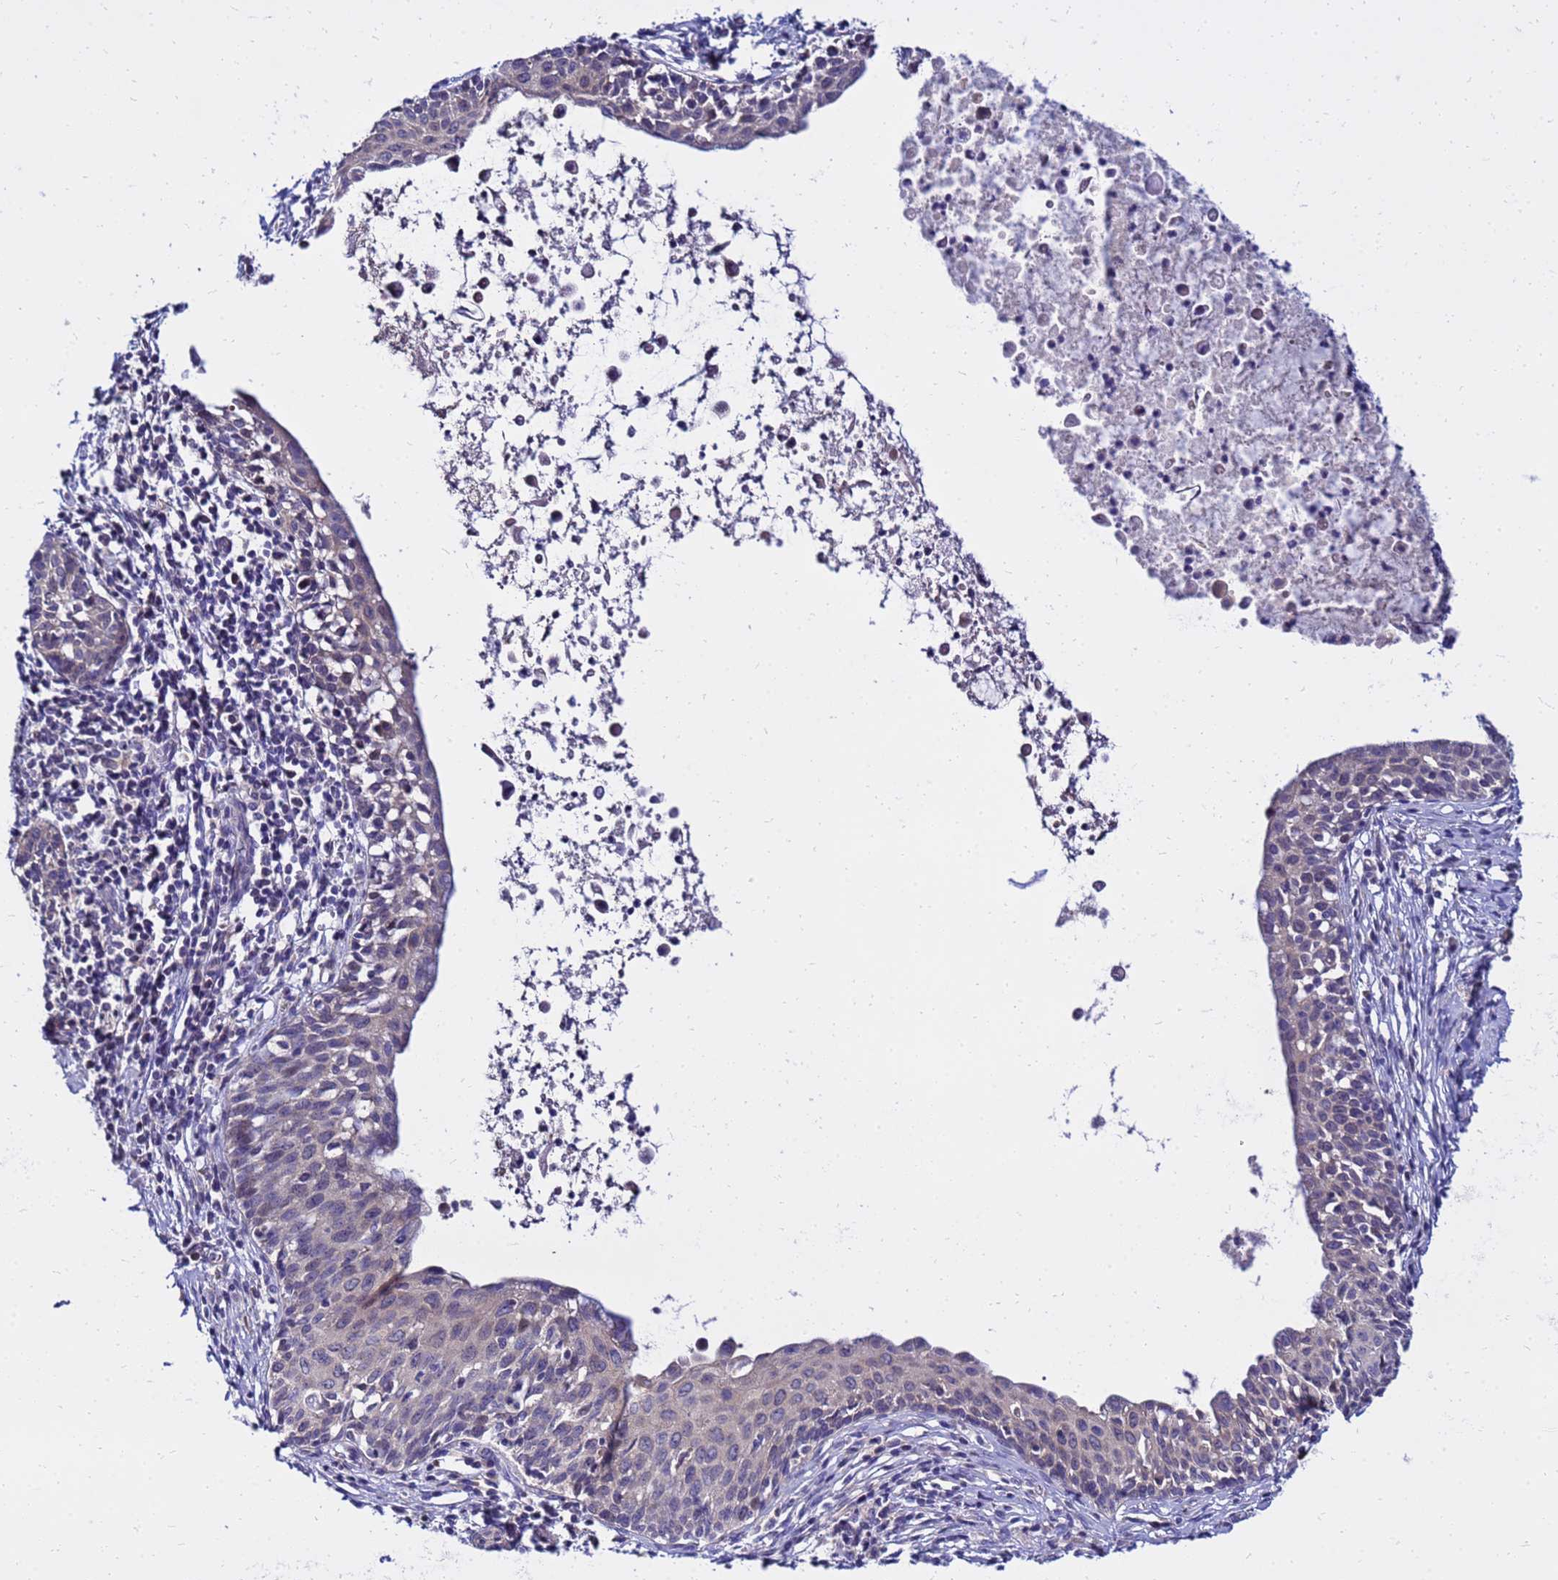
{"staining": {"intensity": "weak", "quantity": "<25%", "location": "cytoplasmic/membranous"}, "tissue": "cervical cancer", "cell_type": "Tumor cells", "image_type": "cancer", "snomed": [{"axis": "morphology", "description": "Squamous cell carcinoma, NOS"}, {"axis": "topography", "description": "Cervix"}], "caption": "Tumor cells are negative for brown protein staining in cervical cancer.", "gene": "HERC5", "patient": {"sex": "female", "age": 52}}